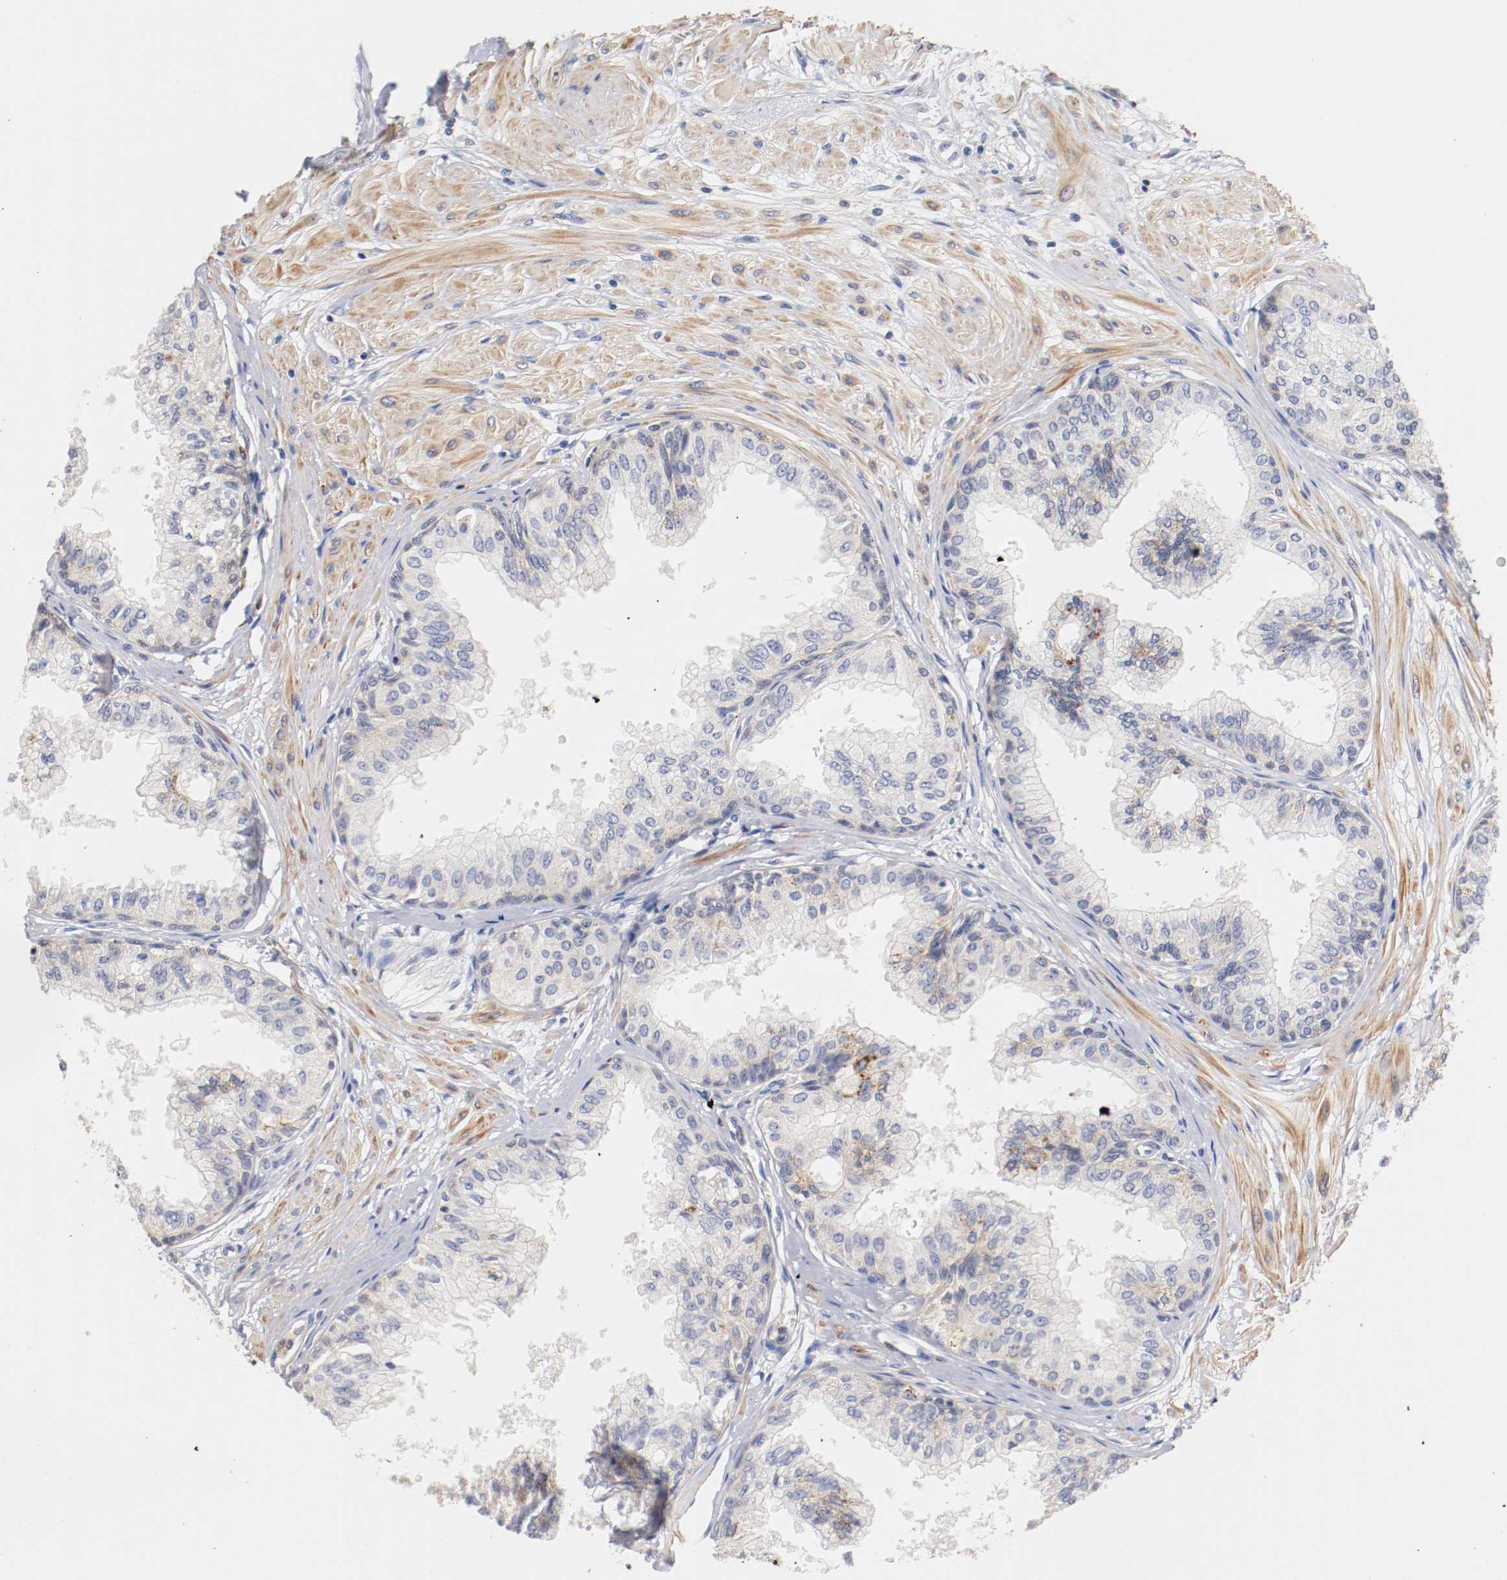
{"staining": {"intensity": "moderate", "quantity": ">75%", "location": "cytoplasmic/membranous"}, "tissue": "prostate", "cell_type": "Glandular cells", "image_type": "normal", "snomed": [{"axis": "morphology", "description": "Normal tissue, NOS"}, {"axis": "topography", "description": "Prostate"}, {"axis": "topography", "description": "Seminal veicle"}], "caption": "IHC staining of unremarkable prostate, which demonstrates medium levels of moderate cytoplasmic/membranous expression in approximately >75% of glandular cells indicating moderate cytoplasmic/membranous protein expression. The staining was performed using DAB (3,3'-diaminobenzidine) (brown) for protein detection and nuclei were counterstained in hematoxylin (blue).", "gene": "SEMA5A", "patient": {"sex": "male", "age": 60}}